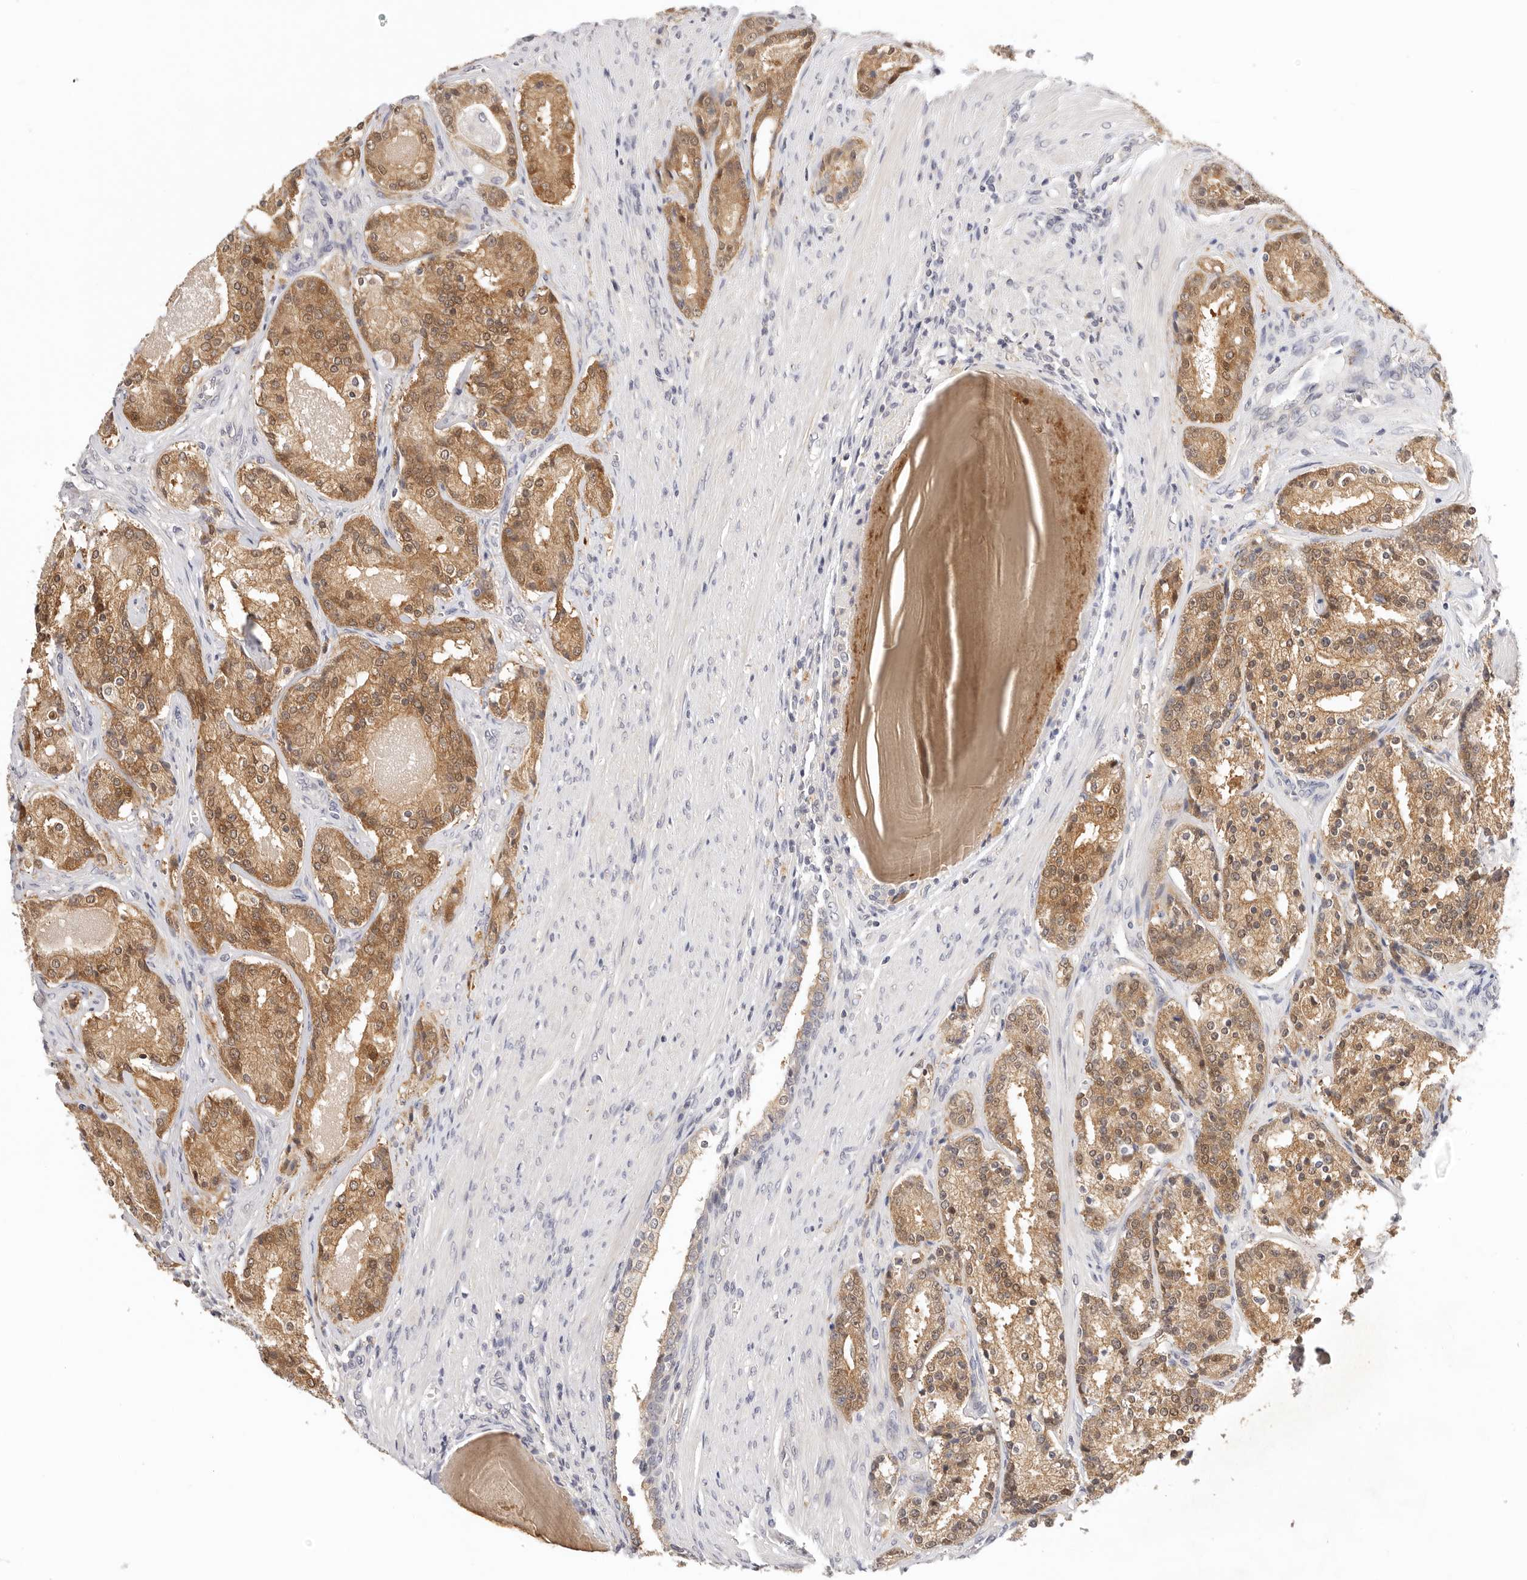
{"staining": {"intensity": "moderate", "quantity": ">75%", "location": "cytoplasmic/membranous"}, "tissue": "prostate cancer", "cell_type": "Tumor cells", "image_type": "cancer", "snomed": [{"axis": "morphology", "description": "Adenocarcinoma, High grade"}, {"axis": "topography", "description": "Prostate"}], "caption": "Immunohistochemical staining of prostate cancer (adenocarcinoma (high-grade)) demonstrates moderate cytoplasmic/membranous protein expression in about >75% of tumor cells.", "gene": "GGPS1", "patient": {"sex": "male", "age": 60}}